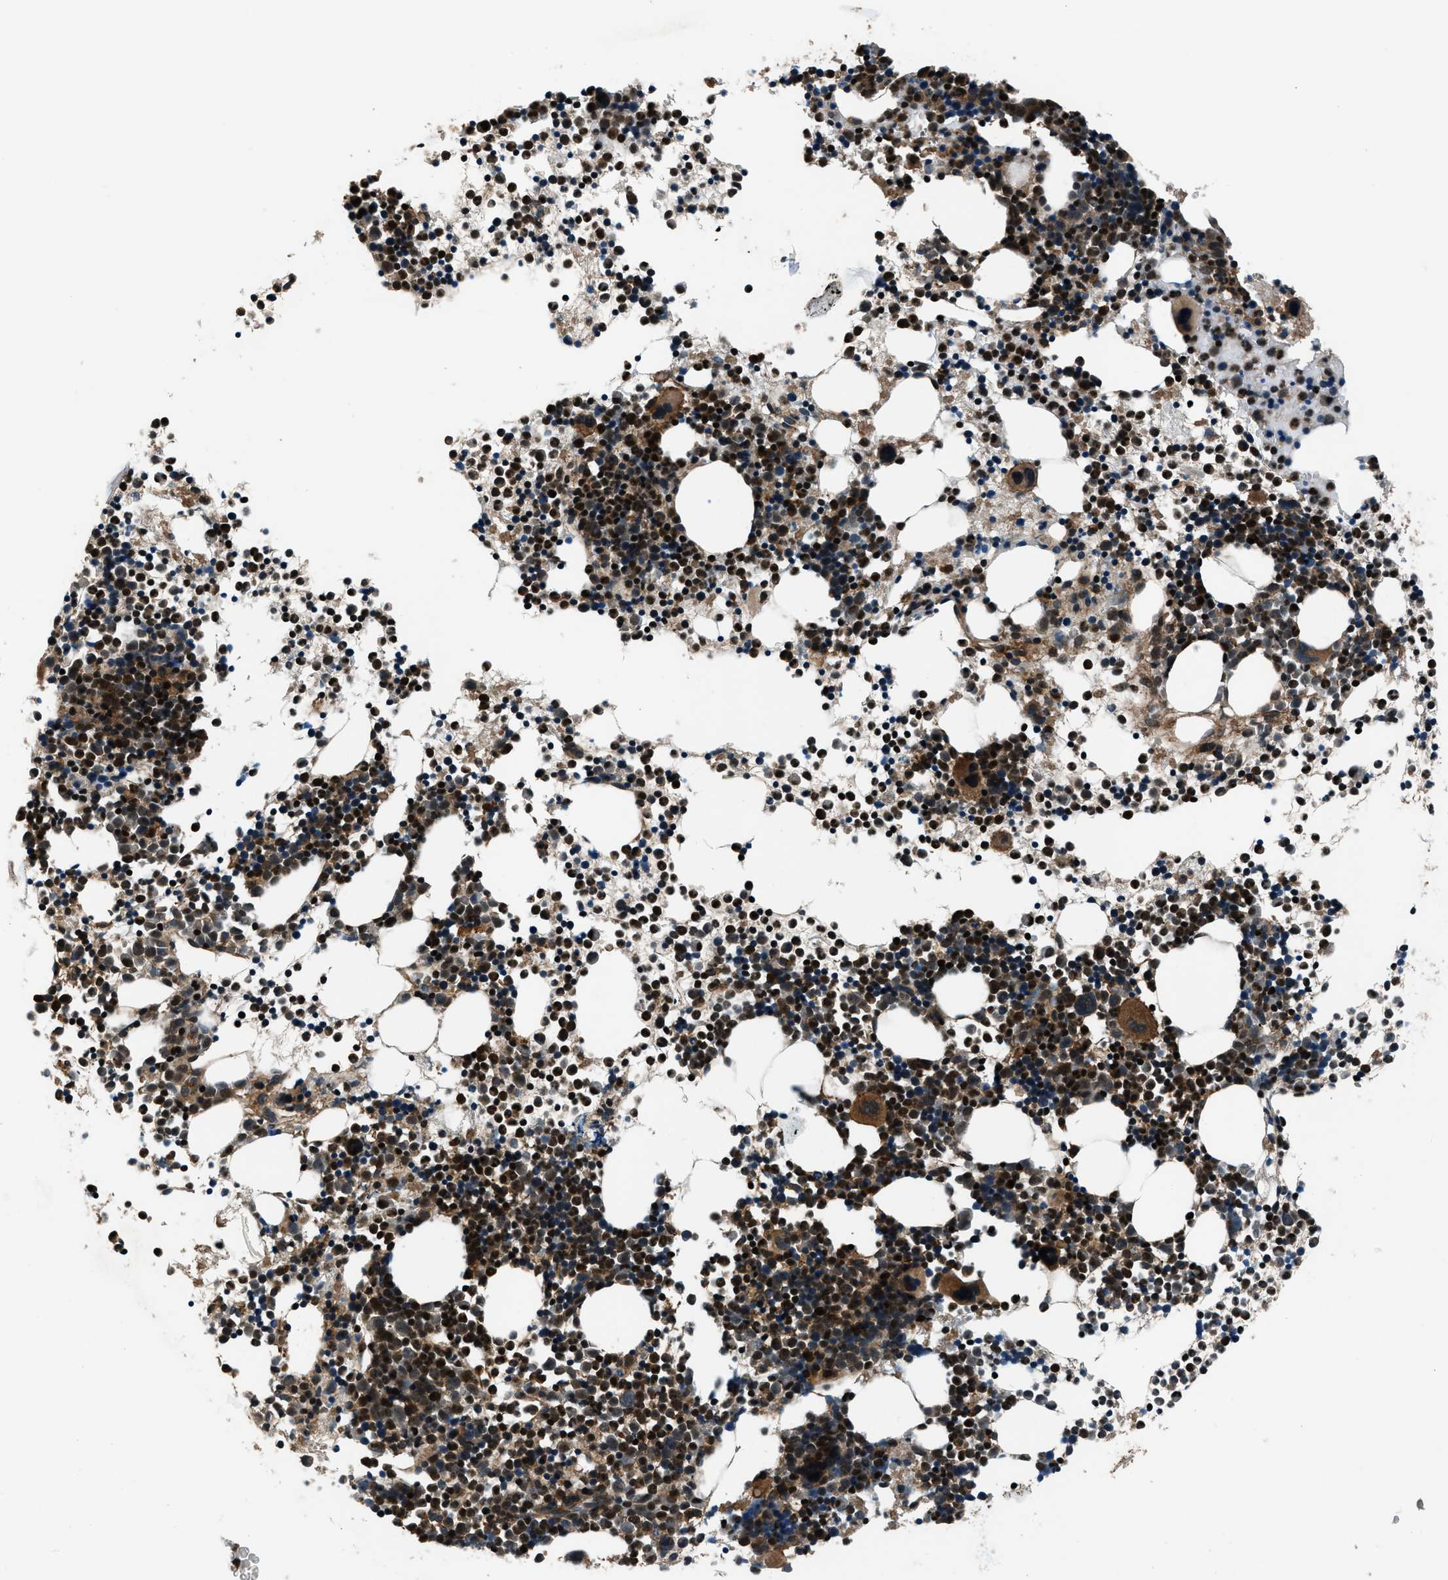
{"staining": {"intensity": "strong", "quantity": ">75%", "location": "cytoplasmic/membranous,nuclear"}, "tissue": "bone marrow", "cell_type": "Hematopoietic cells", "image_type": "normal", "snomed": [{"axis": "morphology", "description": "Normal tissue, NOS"}, {"axis": "morphology", "description": "Inflammation, NOS"}, {"axis": "topography", "description": "Bone marrow"}], "caption": "High-power microscopy captured an IHC image of unremarkable bone marrow, revealing strong cytoplasmic/membranous,nuclear positivity in about >75% of hematopoietic cells.", "gene": "ARHGEF11", "patient": {"sex": "female", "age": 61}}